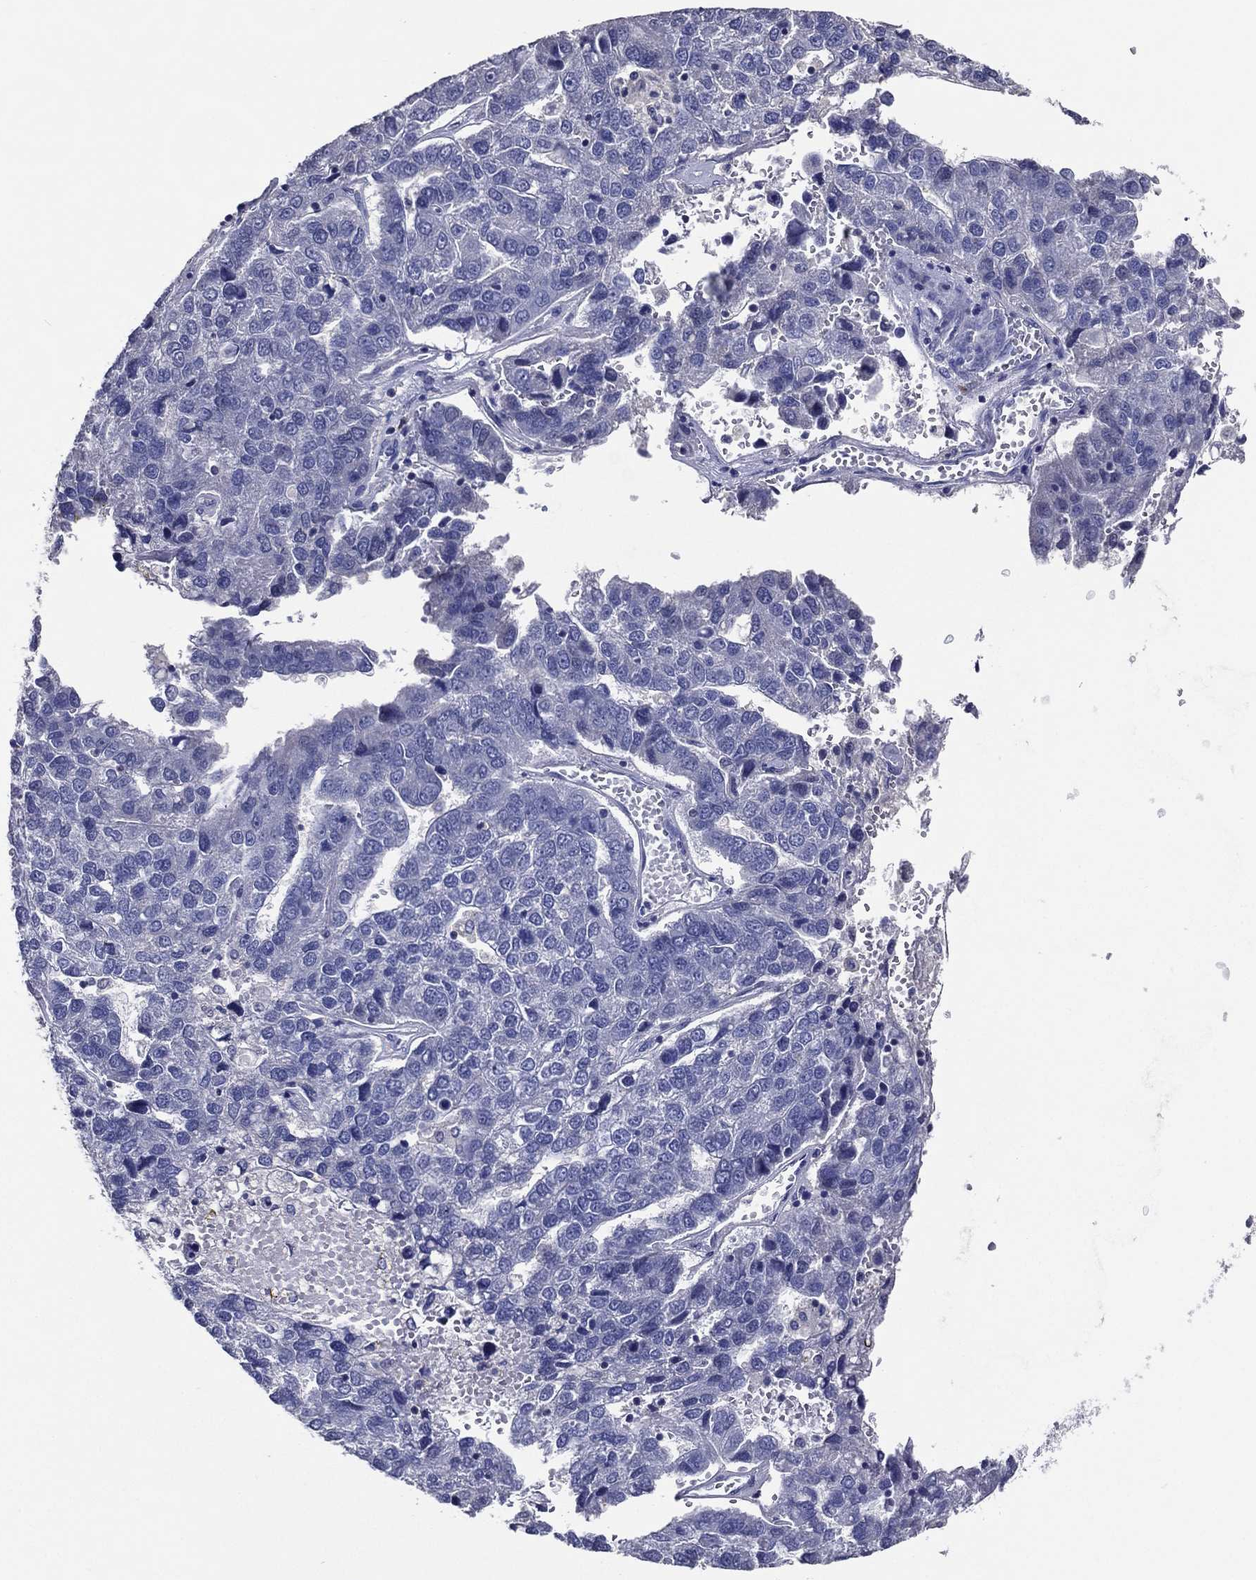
{"staining": {"intensity": "negative", "quantity": "none", "location": "none"}, "tissue": "pancreatic cancer", "cell_type": "Tumor cells", "image_type": "cancer", "snomed": [{"axis": "morphology", "description": "Adenocarcinoma, NOS"}, {"axis": "topography", "description": "Pancreas"}], "caption": "Tumor cells show no significant staining in pancreatic cancer.", "gene": "TFAP2A", "patient": {"sex": "female", "age": 61}}